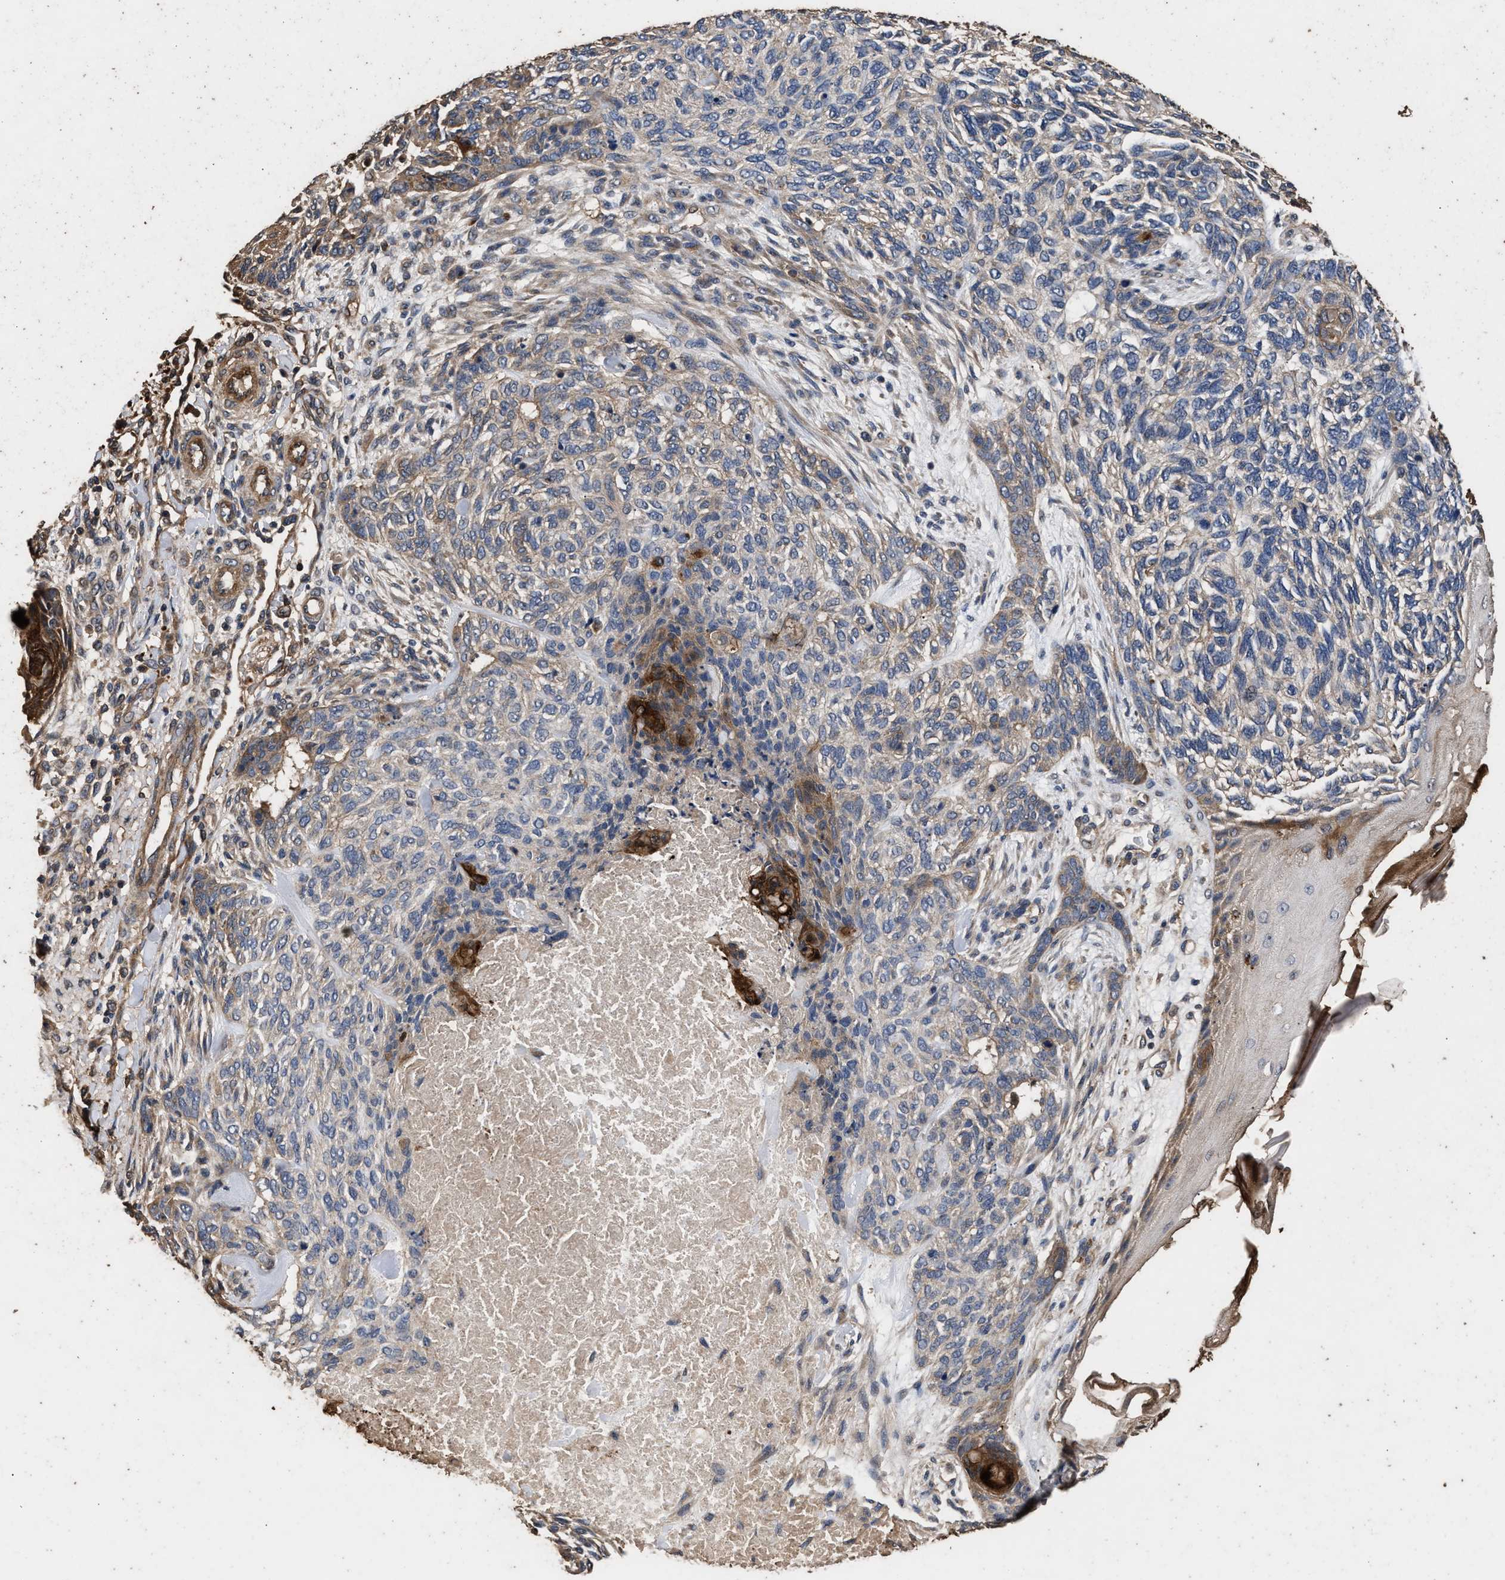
{"staining": {"intensity": "moderate", "quantity": "<25%", "location": "cytoplasmic/membranous"}, "tissue": "skin cancer", "cell_type": "Tumor cells", "image_type": "cancer", "snomed": [{"axis": "morphology", "description": "Basal cell carcinoma"}, {"axis": "topography", "description": "Skin"}], "caption": "This is a photomicrograph of IHC staining of basal cell carcinoma (skin), which shows moderate positivity in the cytoplasmic/membranous of tumor cells.", "gene": "KYAT1", "patient": {"sex": "male", "age": 55}}